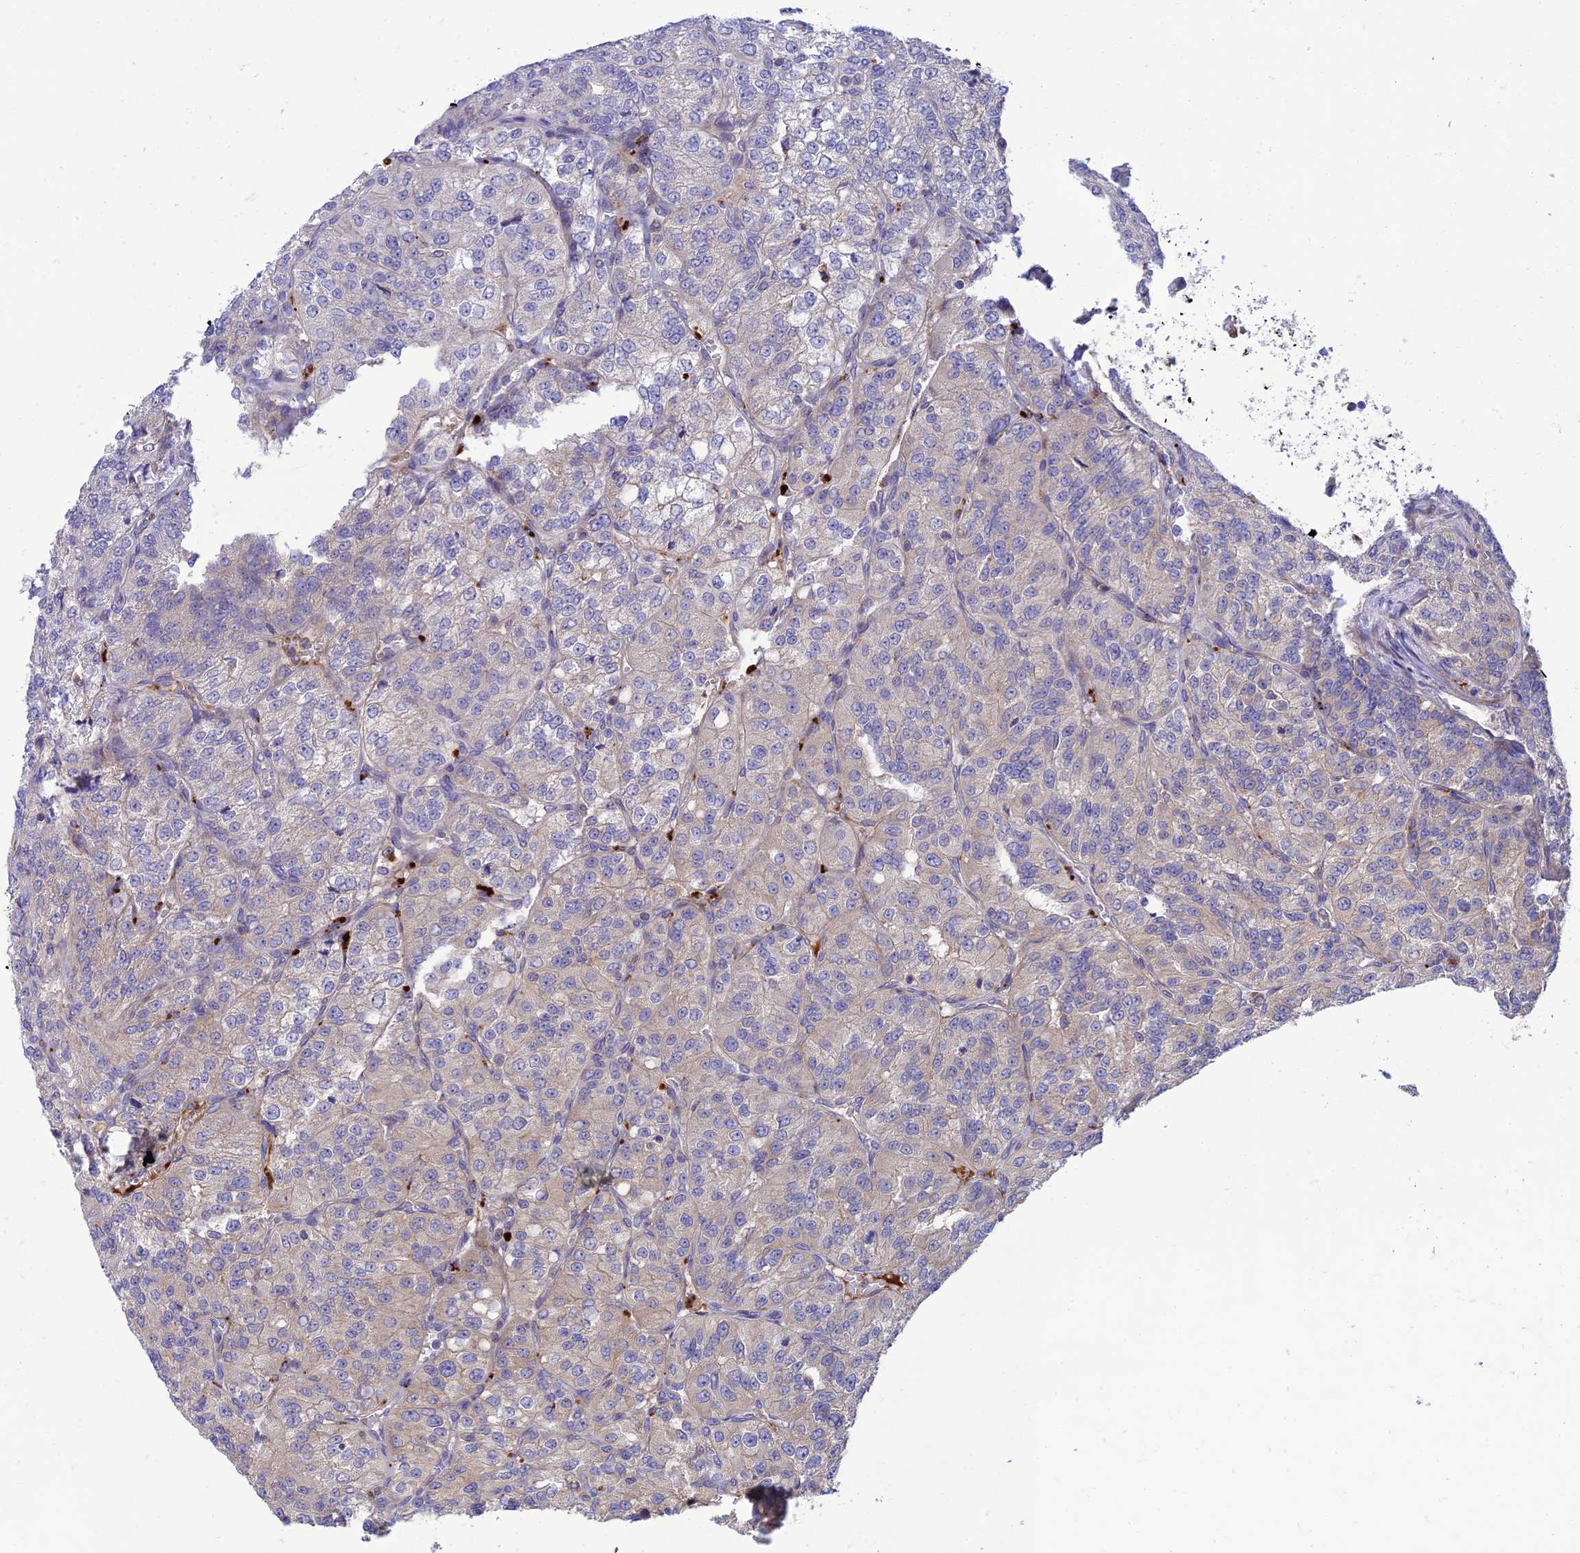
{"staining": {"intensity": "weak", "quantity": "25%-75%", "location": "cytoplasmic/membranous"}, "tissue": "renal cancer", "cell_type": "Tumor cells", "image_type": "cancer", "snomed": [{"axis": "morphology", "description": "Adenocarcinoma, NOS"}, {"axis": "topography", "description": "Kidney"}], "caption": "Immunohistochemical staining of human adenocarcinoma (renal) exhibits low levels of weak cytoplasmic/membranous protein expression in approximately 25%-75% of tumor cells.", "gene": "IRAK3", "patient": {"sex": "female", "age": 63}}